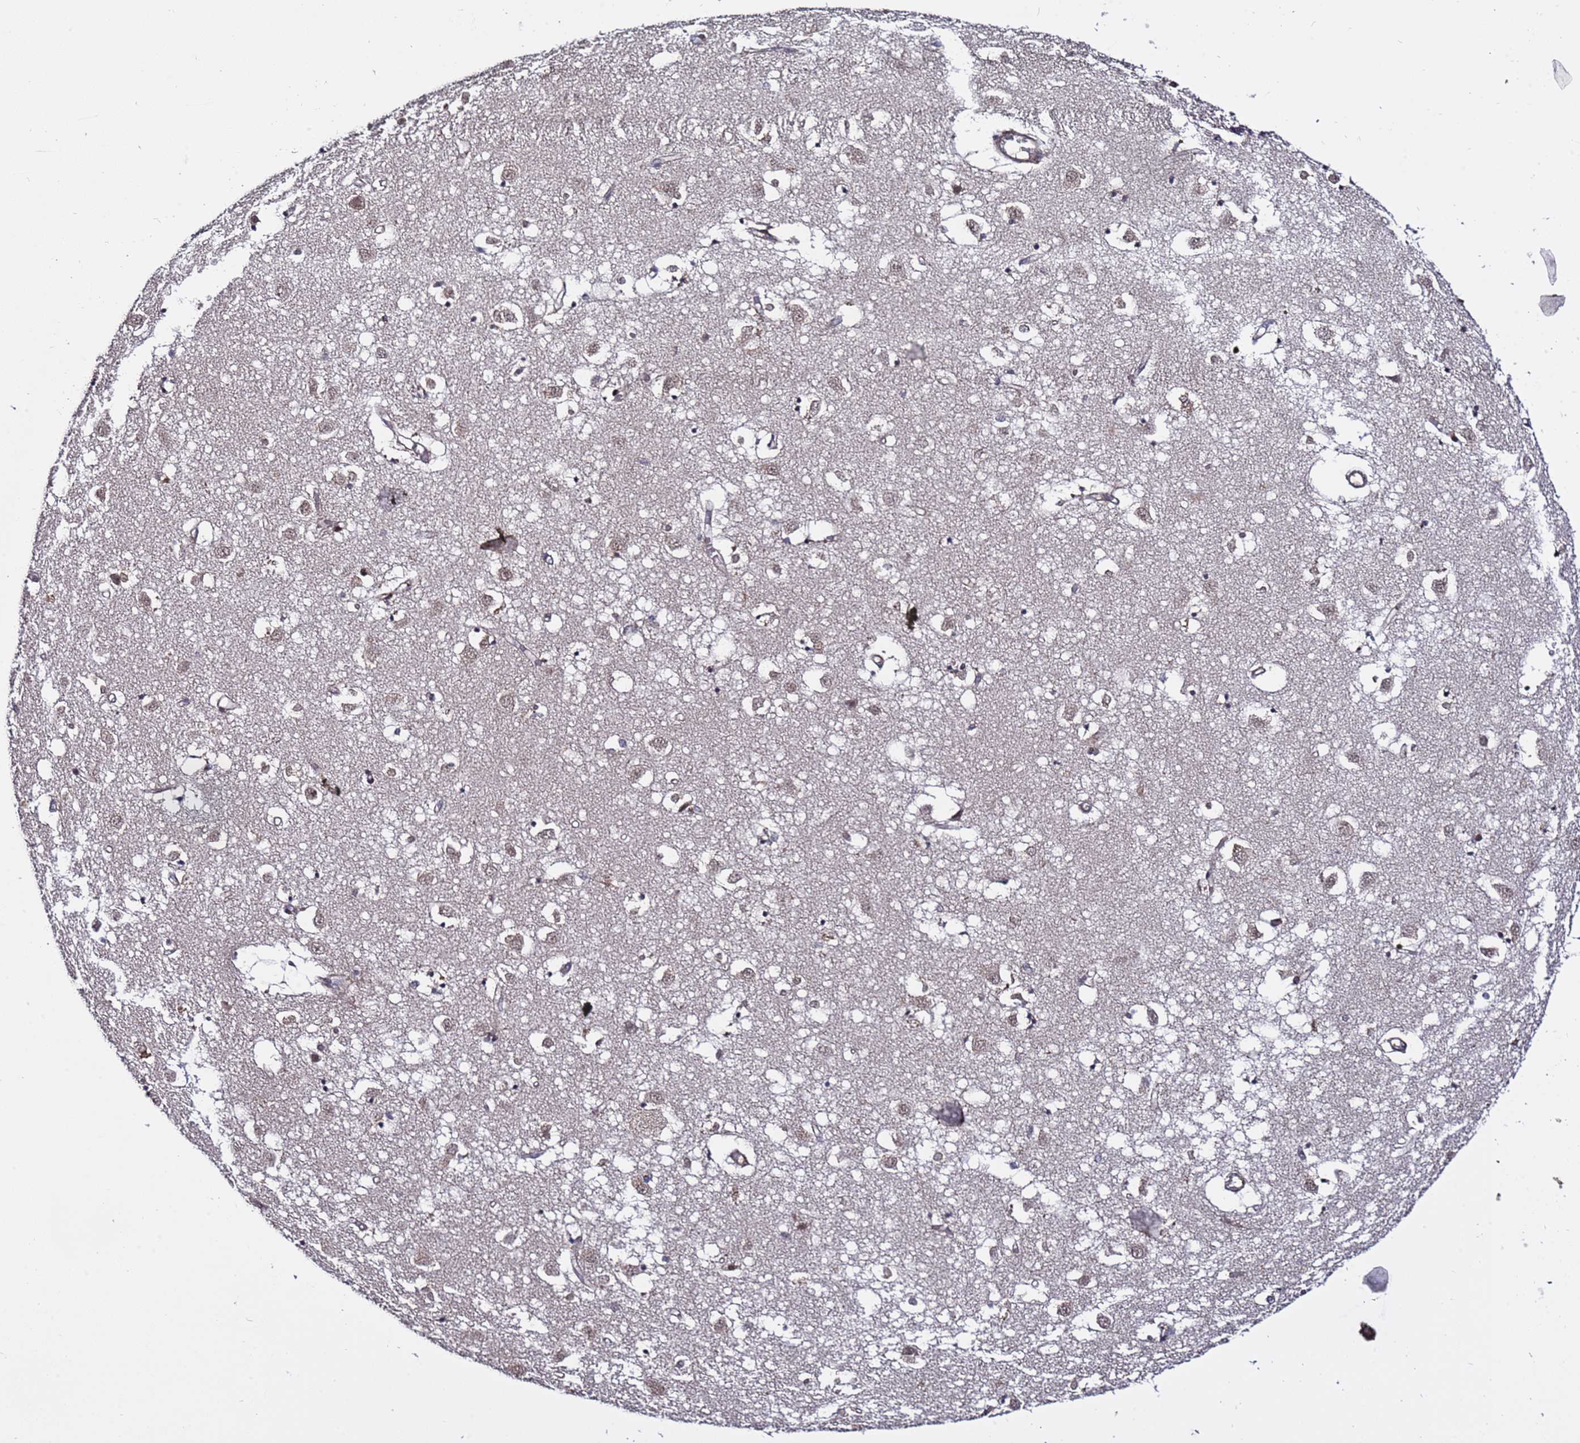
{"staining": {"intensity": "negative", "quantity": "none", "location": "none"}, "tissue": "caudate", "cell_type": "Glial cells", "image_type": "normal", "snomed": [{"axis": "morphology", "description": "Normal tissue, NOS"}, {"axis": "topography", "description": "Lateral ventricle wall"}], "caption": "This is a image of IHC staining of unremarkable caudate, which shows no staining in glial cells. Brightfield microscopy of immunohistochemistry (IHC) stained with DAB (3,3'-diaminobenzidine) (brown) and hematoxylin (blue), captured at high magnification.", "gene": "POLR2D", "patient": {"sex": "male", "age": 70}}